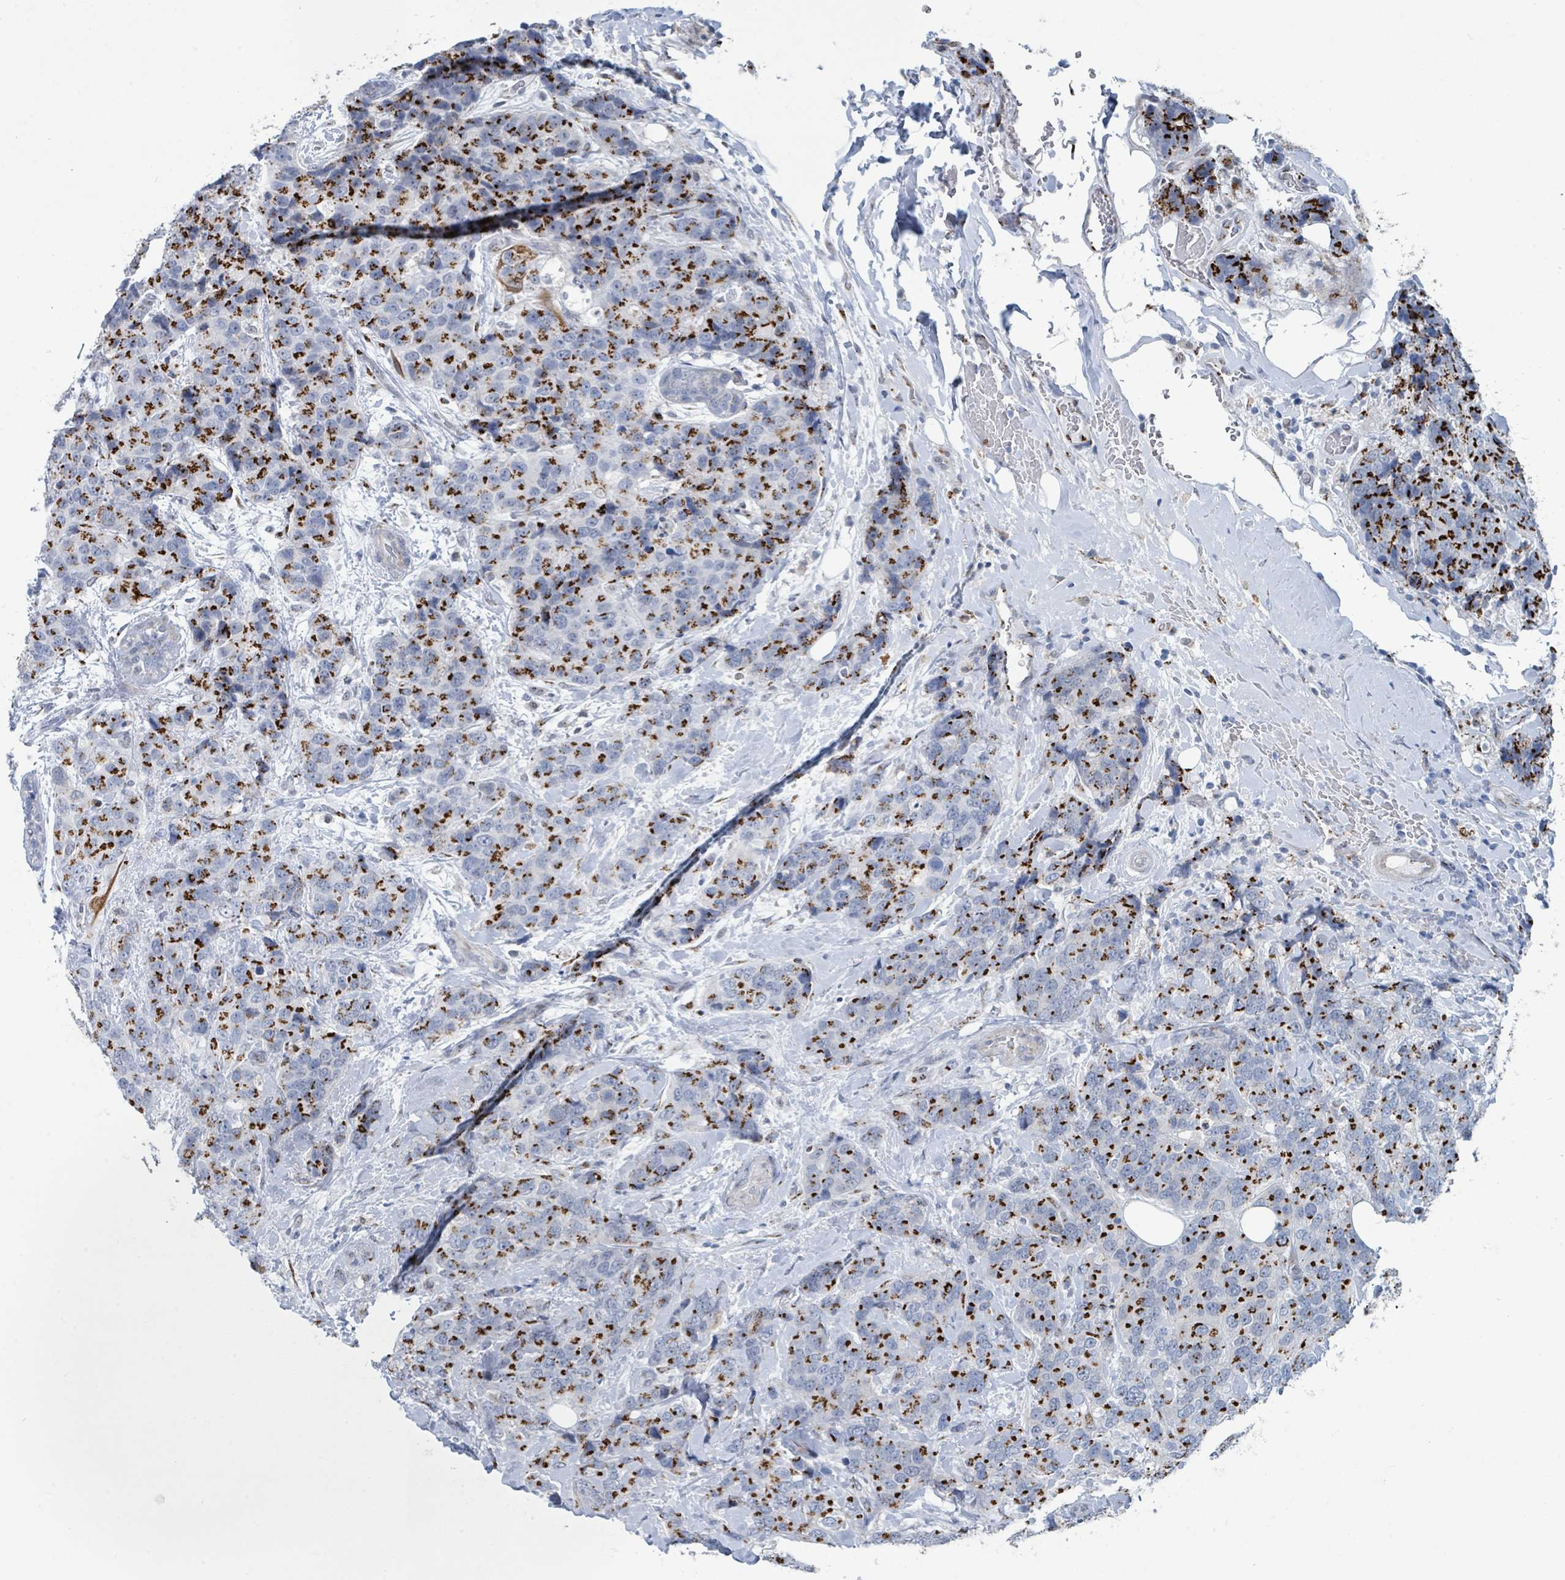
{"staining": {"intensity": "strong", "quantity": "25%-75%", "location": "cytoplasmic/membranous"}, "tissue": "breast cancer", "cell_type": "Tumor cells", "image_type": "cancer", "snomed": [{"axis": "morphology", "description": "Lobular carcinoma"}, {"axis": "topography", "description": "Breast"}], "caption": "Immunohistochemical staining of breast cancer reveals strong cytoplasmic/membranous protein expression in approximately 25%-75% of tumor cells.", "gene": "DCAF5", "patient": {"sex": "female", "age": 59}}